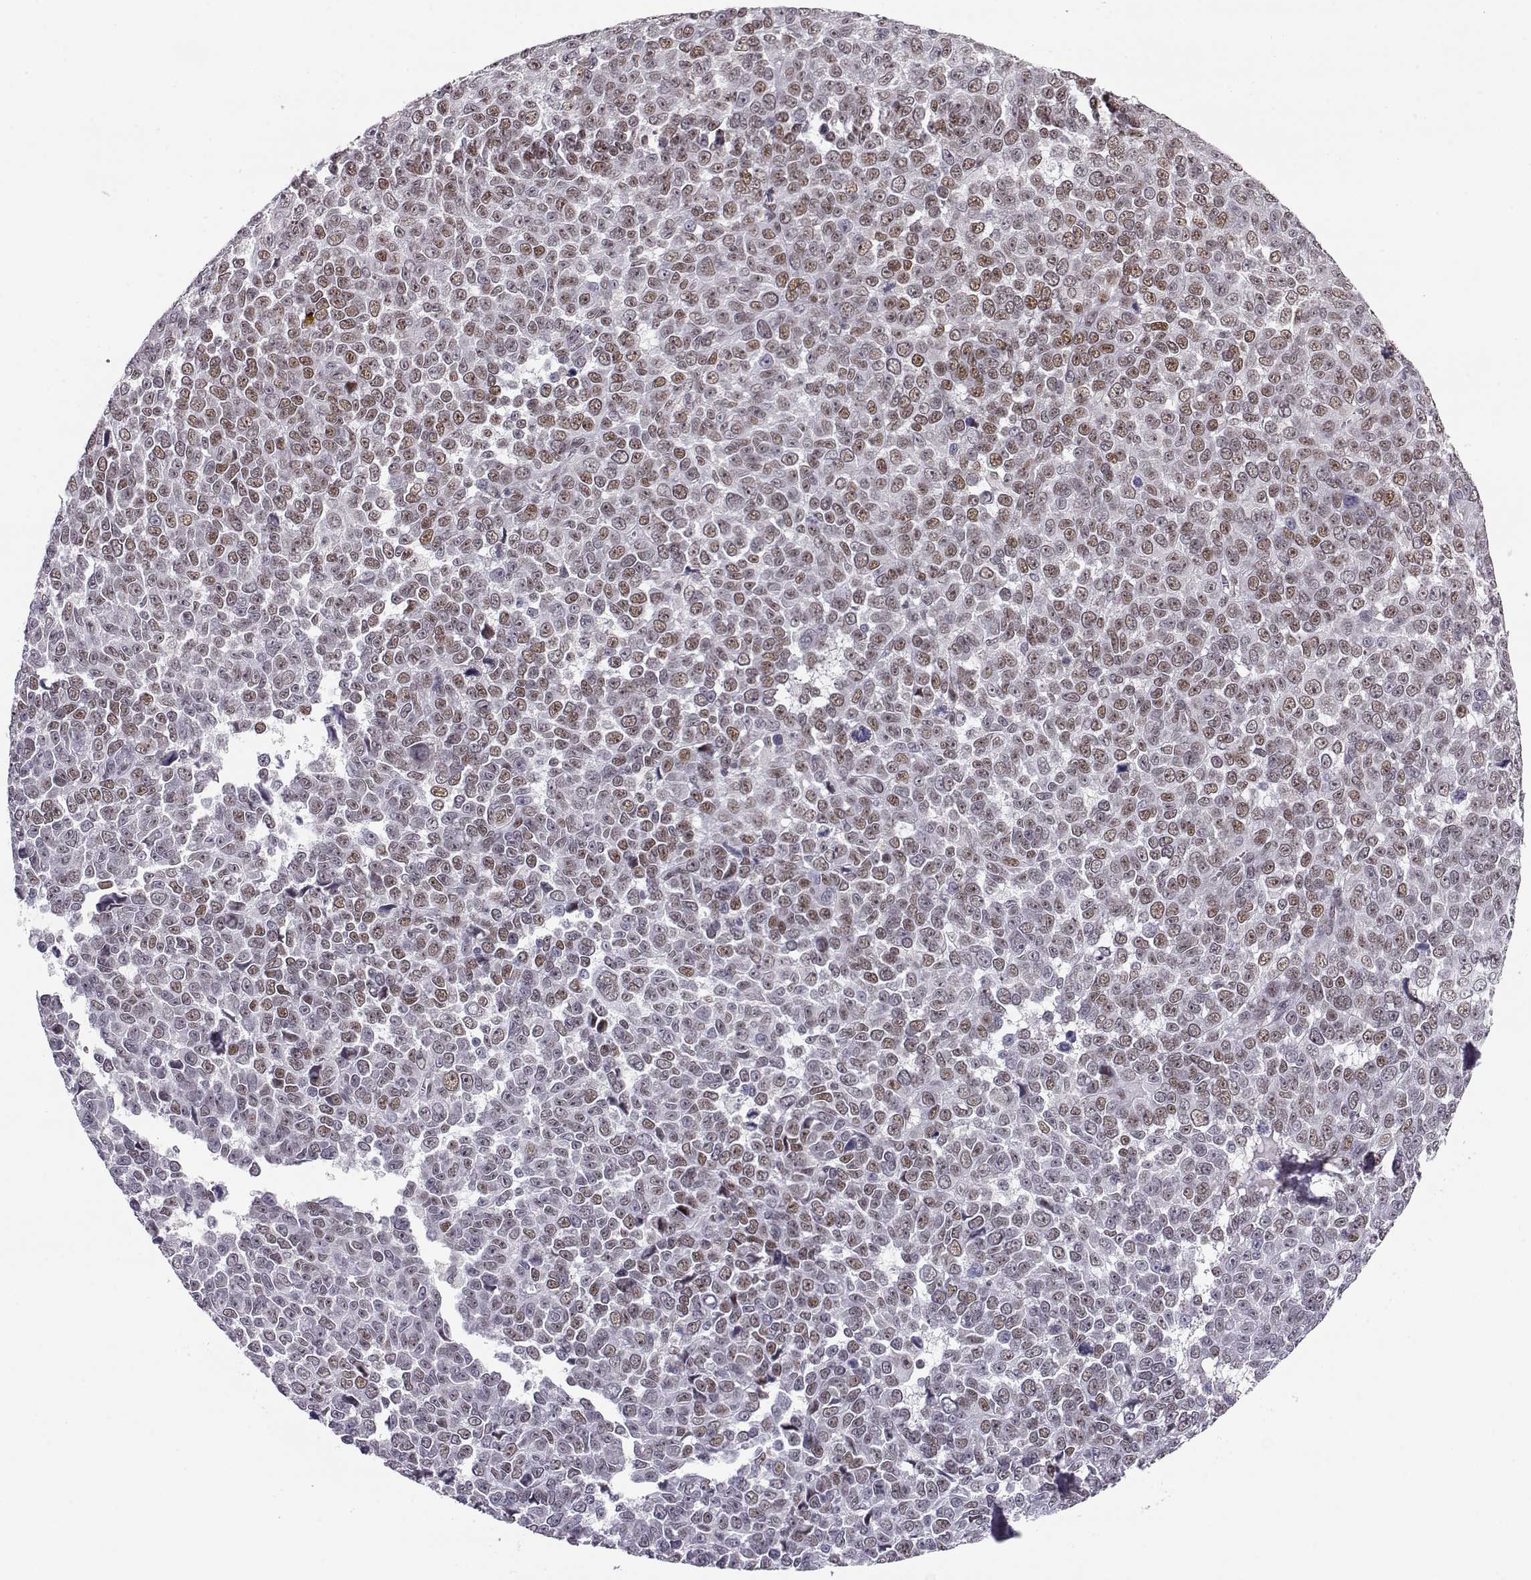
{"staining": {"intensity": "weak", "quantity": "25%-75%", "location": "nuclear"}, "tissue": "melanoma", "cell_type": "Tumor cells", "image_type": "cancer", "snomed": [{"axis": "morphology", "description": "Malignant melanoma, NOS"}, {"axis": "topography", "description": "Skin"}], "caption": "Protein analysis of melanoma tissue exhibits weak nuclear staining in about 25%-75% of tumor cells. The staining was performed using DAB (3,3'-diaminobenzidine), with brown indicating positive protein expression. Nuclei are stained blue with hematoxylin.", "gene": "POLI", "patient": {"sex": "female", "age": 95}}